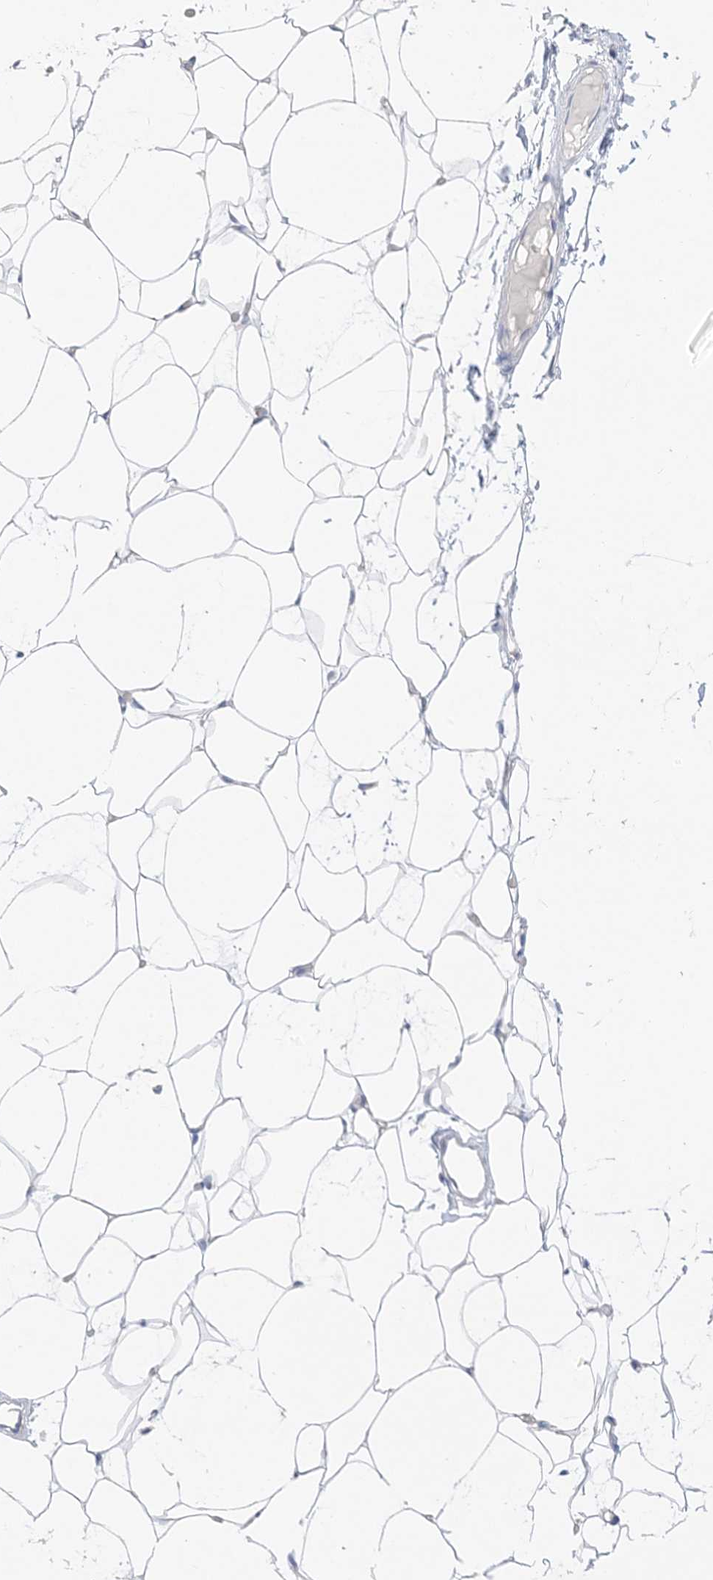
{"staining": {"intensity": "negative", "quantity": "none", "location": "none"}, "tissue": "adipose tissue", "cell_type": "Adipocytes", "image_type": "normal", "snomed": [{"axis": "morphology", "description": "Normal tissue, NOS"}, {"axis": "topography", "description": "Breast"}], "caption": "A micrograph of adipose tissue stained for a protein exhibits no brown staining in adipocytes. (Immunohistochemistry (ihc), brightfield microscopy, high magnification).", "gene": "MUC17", "patient": {"sex": "female", "age": 23}}